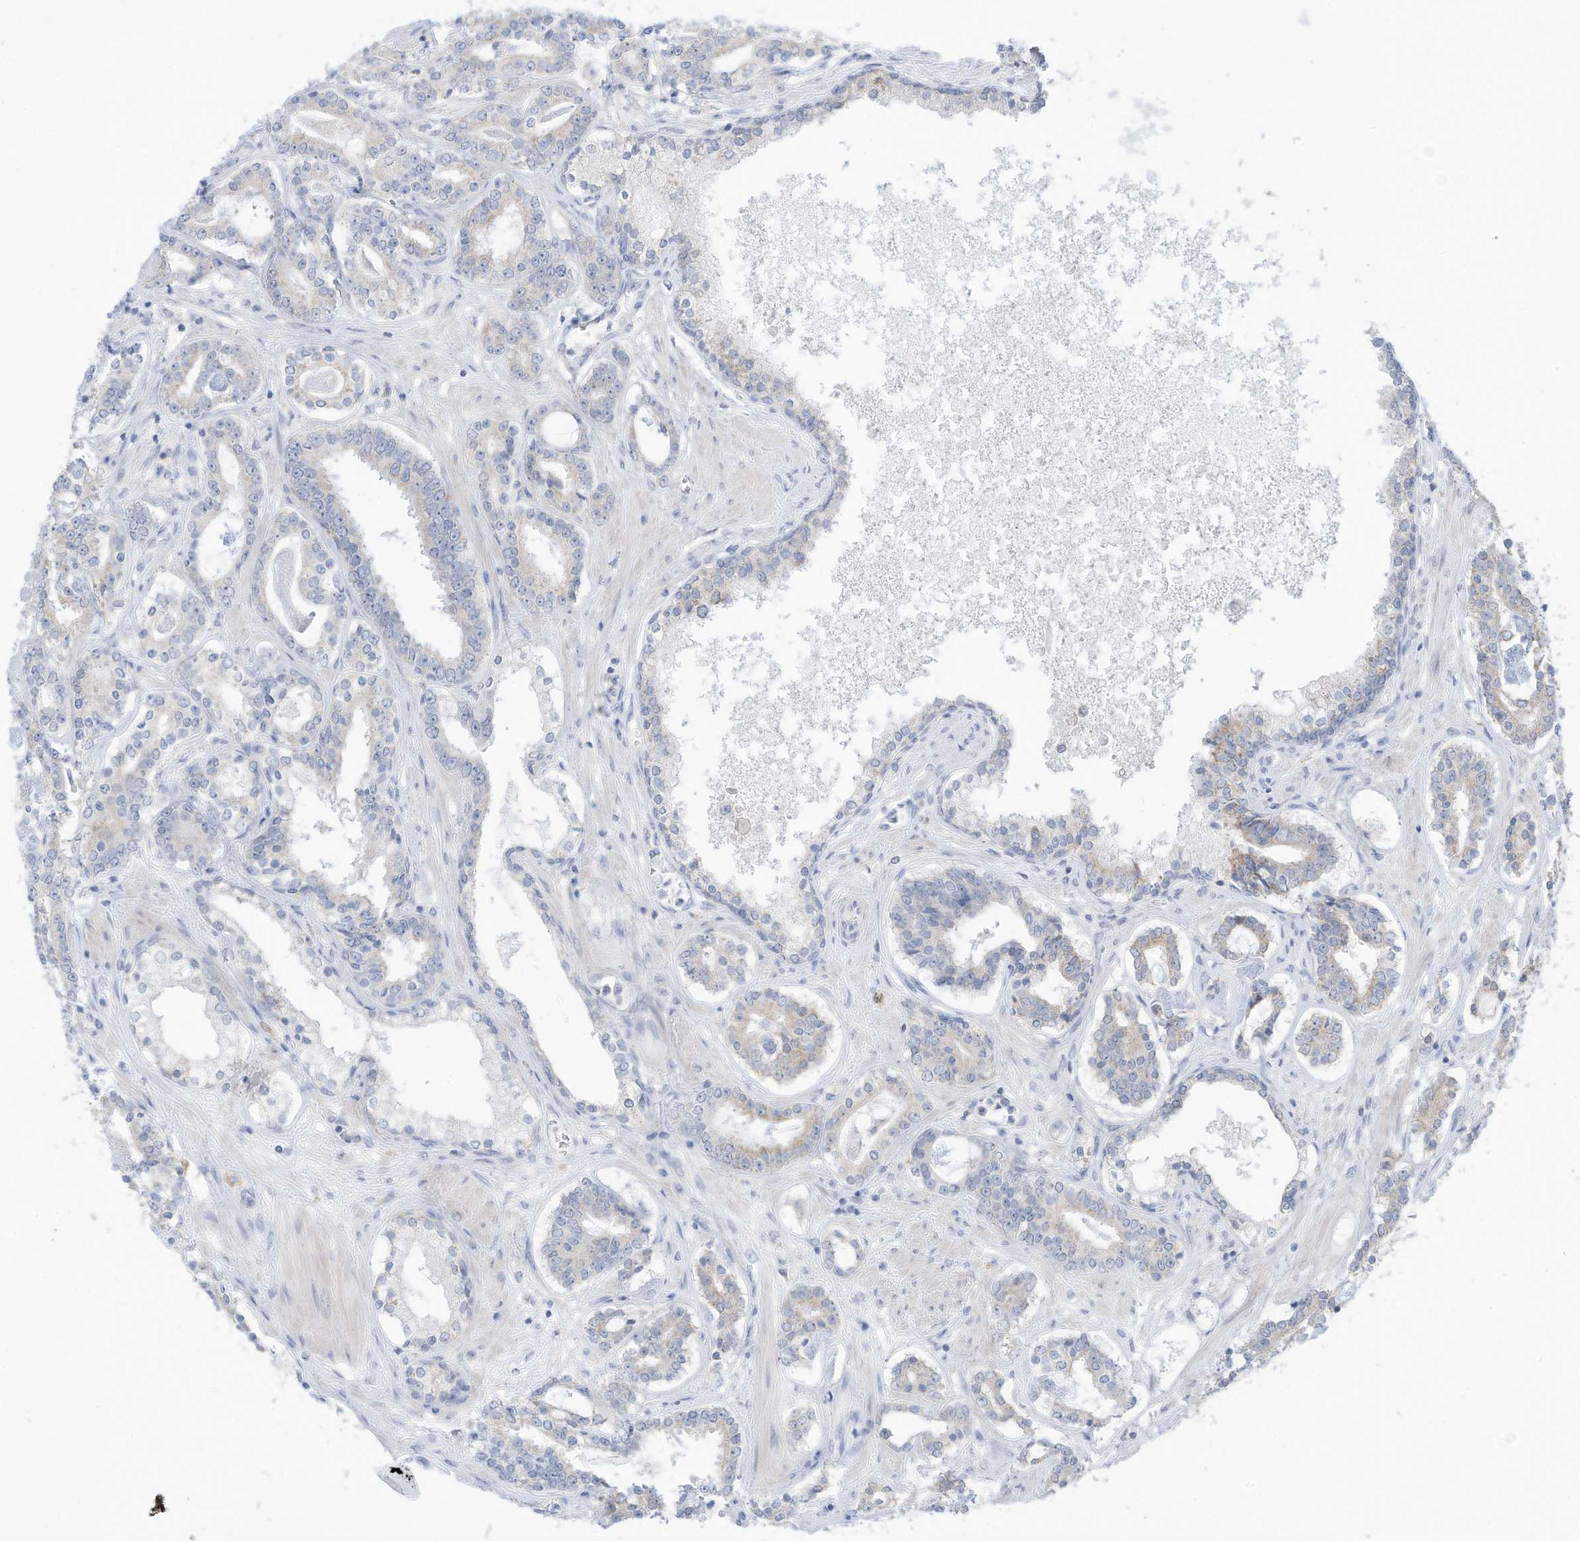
{"staining": {"intensity": "weak", "quantity": "<25%", "location": "cytoplasmic/membranous"}, "tissue": "prostate cancer", "cell_type": "Tumor cells", "image_type": "cancer", "snomed": [{"axis": "morphology", "description": "Adenocarcinoma, High grade"}, {"axis": "topography", "description": "Prostate"}], "caption": "There is no significant expression in tumor cells of prostate adenocarcinoma (high-grade). Nuclei are stained in blue.", "gene": "OGT", "patient": {"sex": "male", "age": 58}}